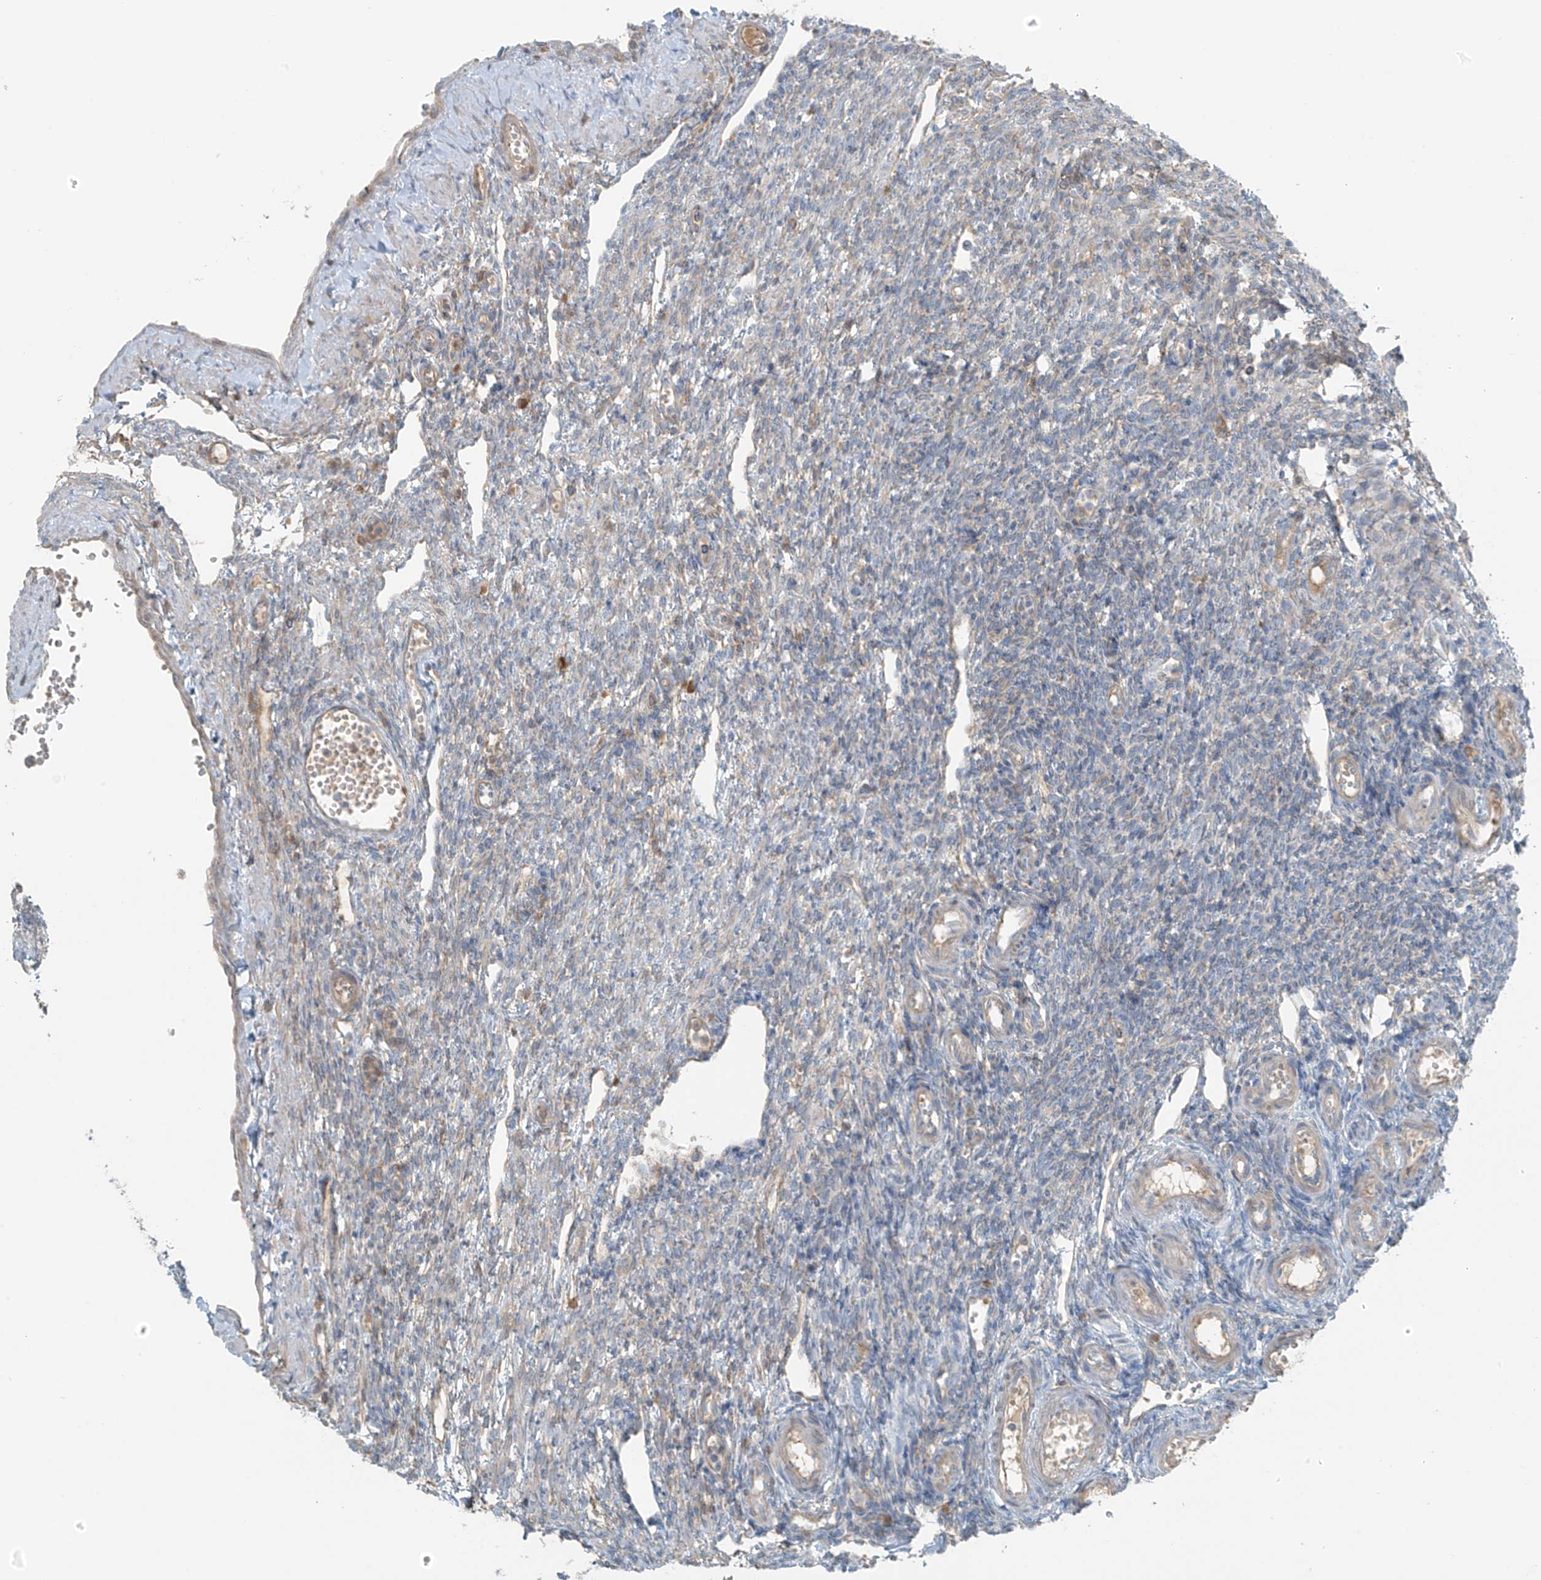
{"staining": {"intensity": "negative", "quantity": "none", "location": "none"}, "tissue": "ovary", "cell_type": "Follicle cells", "image_type": "normal", "snomed": [{"axis": "morphology", "description": "Normal tissue, NOS"}, {"axis": "morphology", "description": "Cyst, NOS"}, {"axis": "topography", "description": "Ovary"}], "caption": "Immunohistochemical staining of normal ovary exhibits no significant expression in follicle cells.", "gene": "FAM131C", "patient": {"sex": "female", "age": 33}}